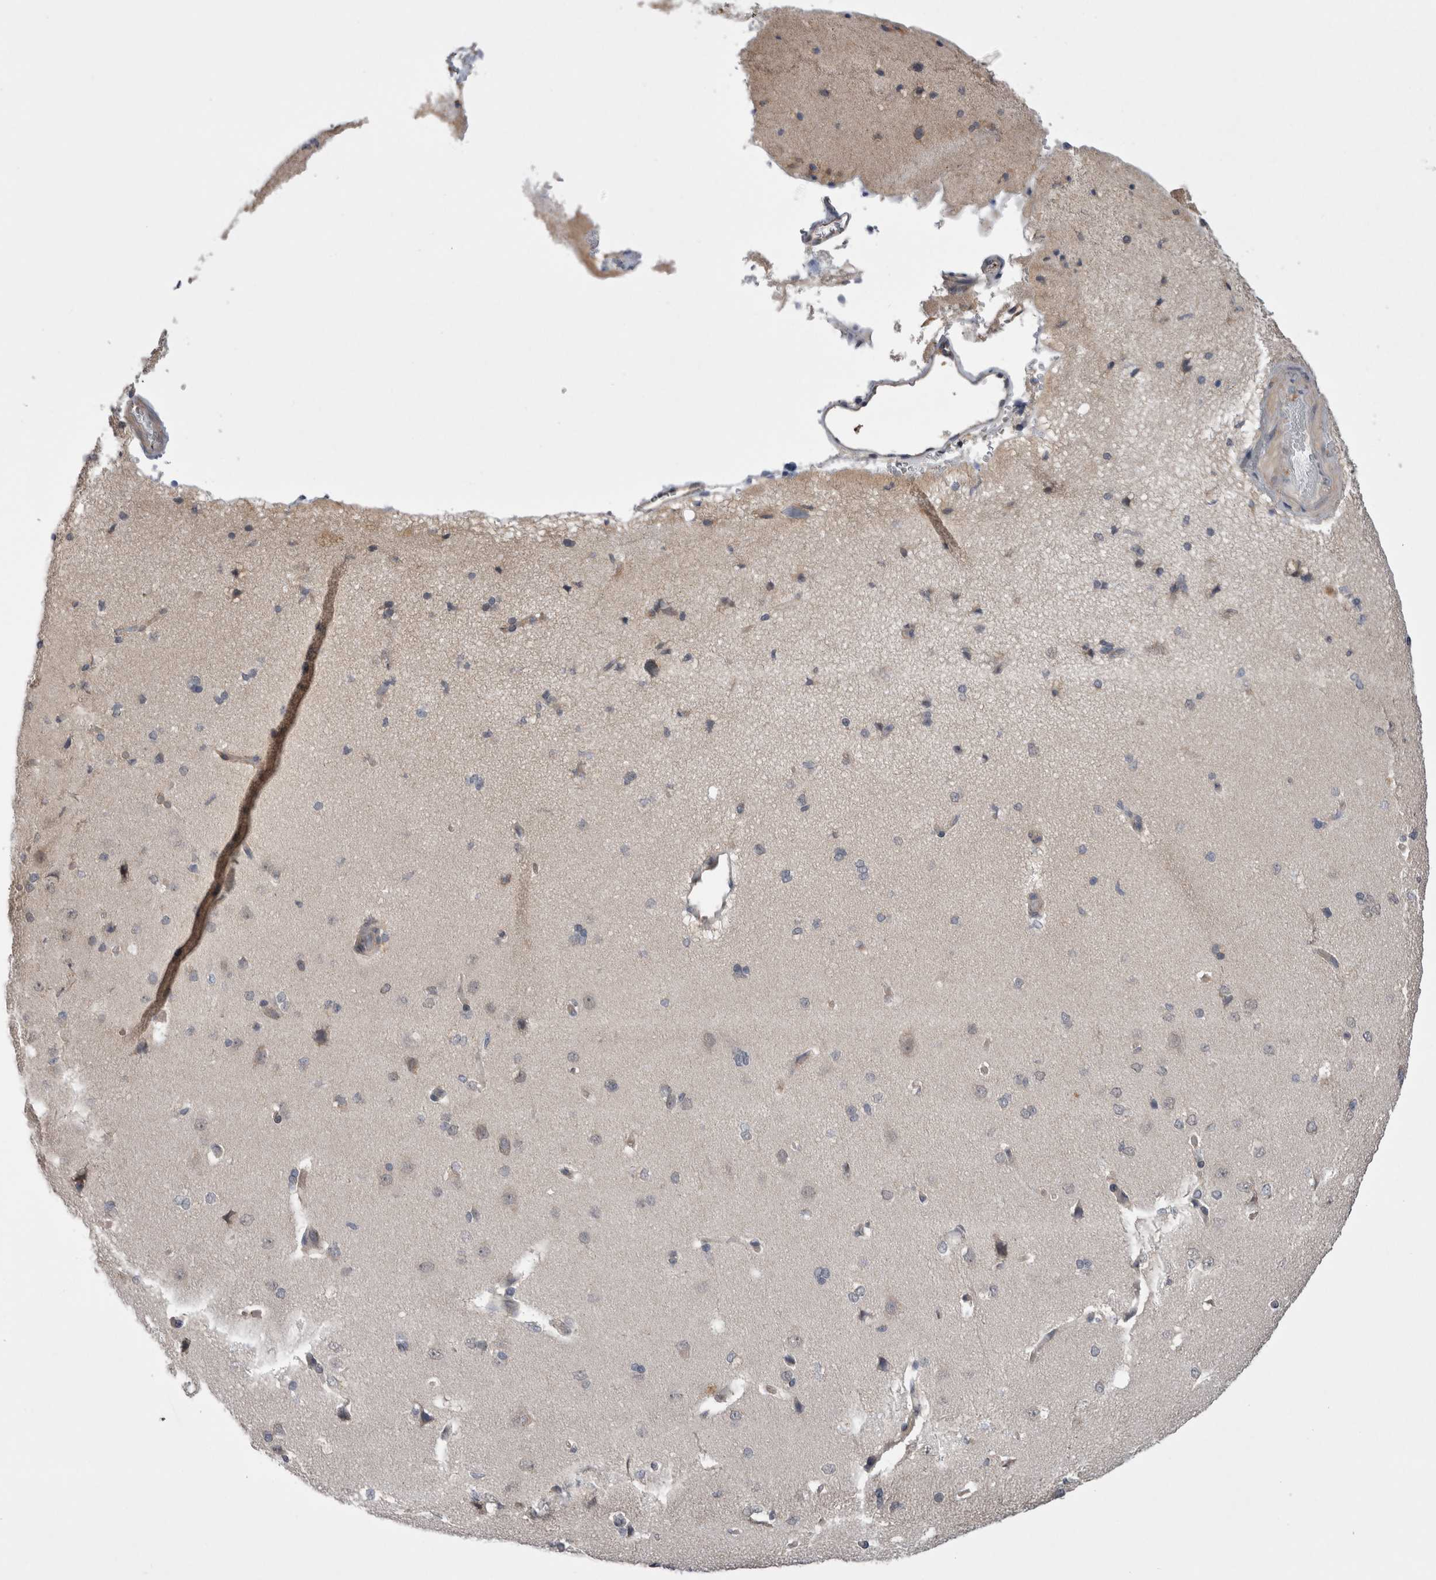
{"staining": {"intensity": "moderate", "quantity": "25%-75%", "location": "cytoplasmic/membranous"}, "tissue": "cerebral cortex", "cell_type": "Endothelial cells", "image_type": "normal", "snomed": [{"axis": "morphology", "description": "Normal tissue, NOS"}, {"axis": "topography", "description": "Cerebral cortex"}], "caption": "Protein positivity by IHC demonstrates moderate cytoplasmic/membranous expression in about 25%-75% of endothelial cells in normal cerebral cortex. (brown staining indicates protein expression, while blue staining denotes nuclei).", "gene": "ARHGAP29", "patient": {"sex": "male", "age": 62}}